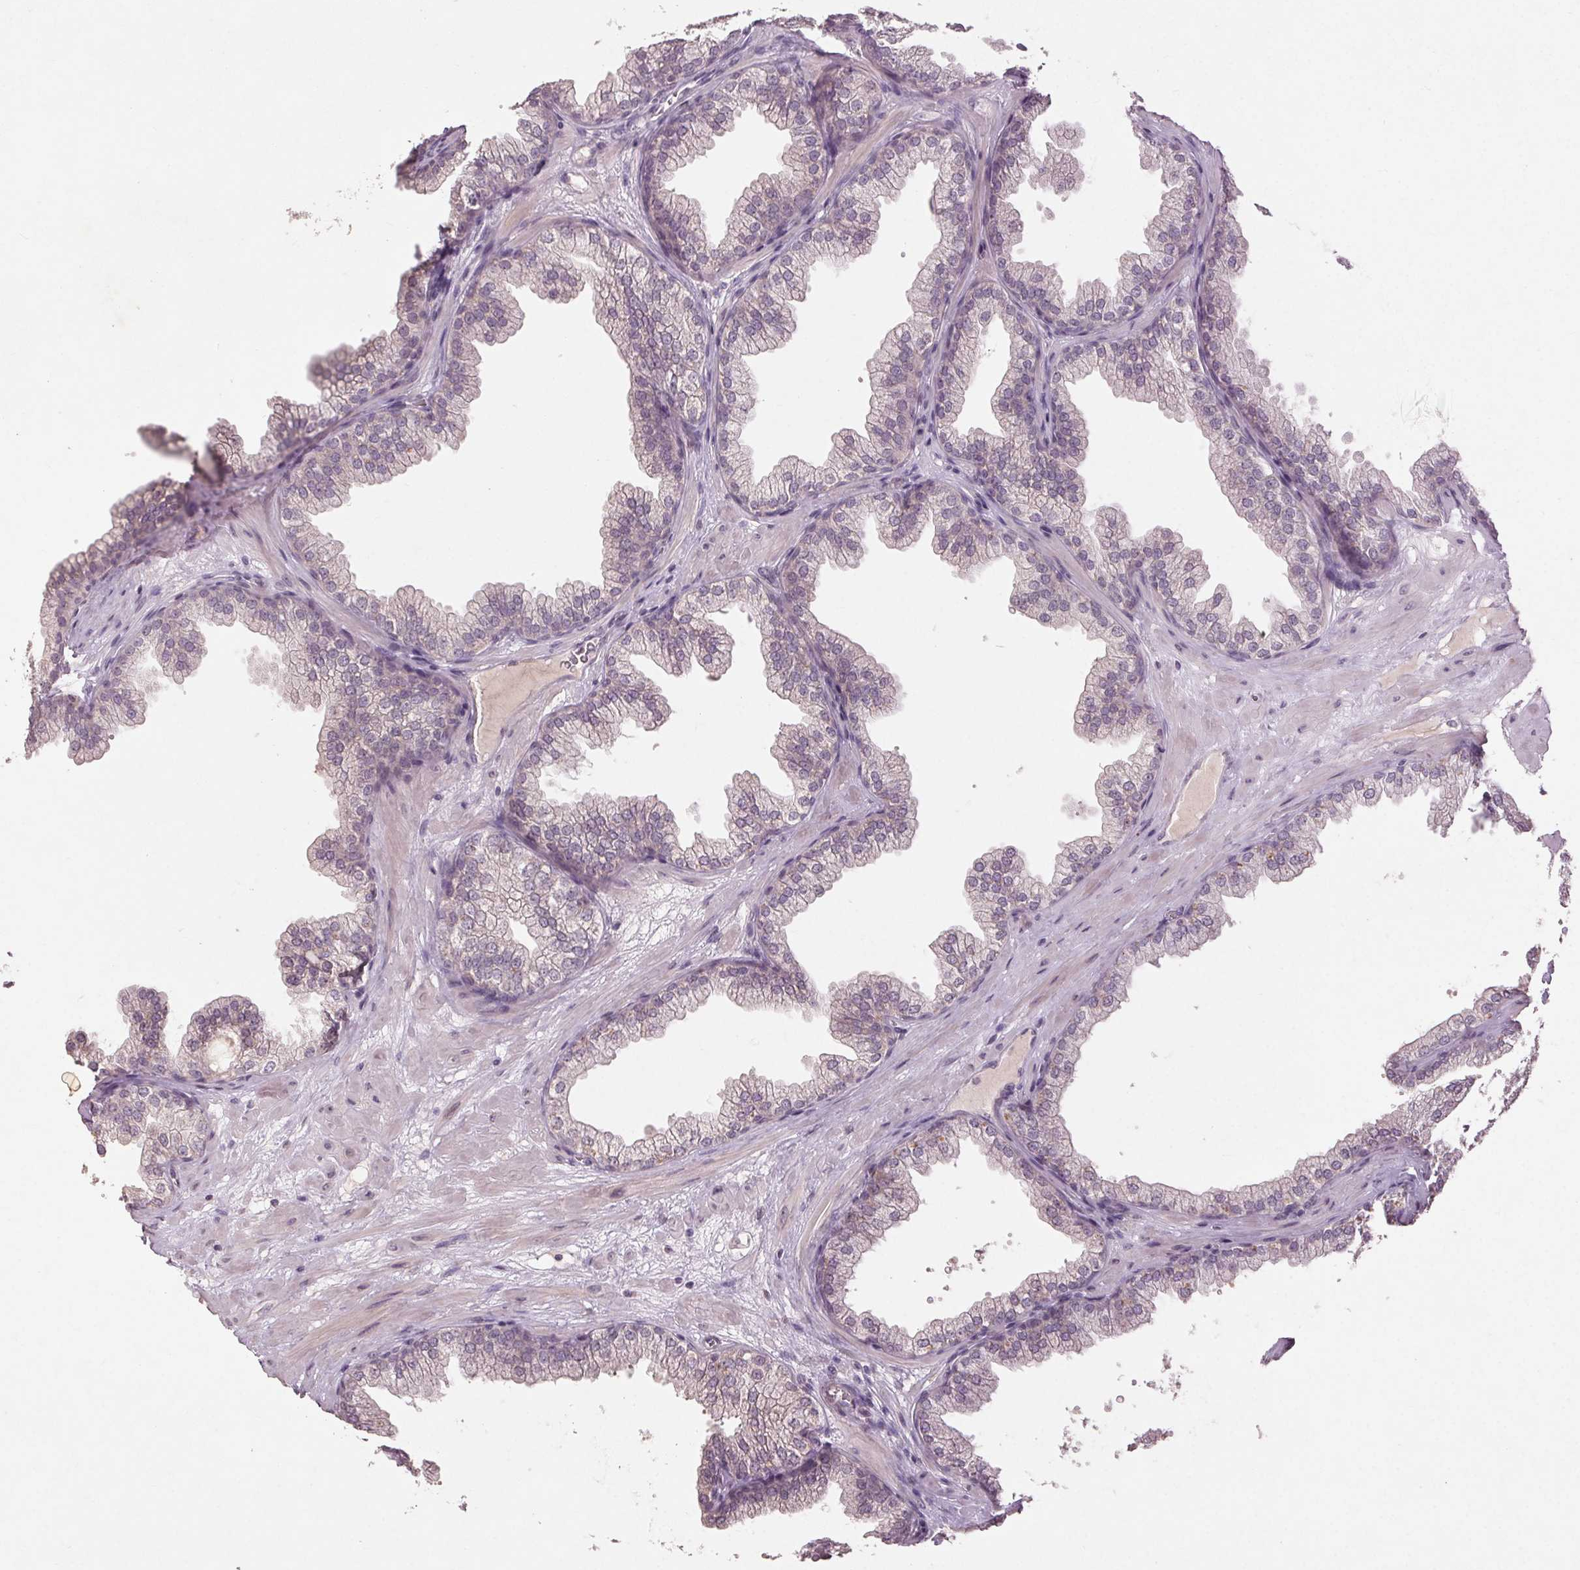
{"staining": {"intensity": "weak", "quantity": "<25%", "location": "cytoplasmic/membranous"}, "tissue": "prostate", "cell_type": "Glandular cells", "image_type": "normal", "snomed": [{"axis": "morphology", "description": "Normal tissue, NOS"}, {"axis": "topography", "description": "Prostate"}], "caption": "IHC of benign prostate displays no staining in glandular cells.", "gene": "ENSG00000255641", "patient": {"sex": "male", "age": 37}}